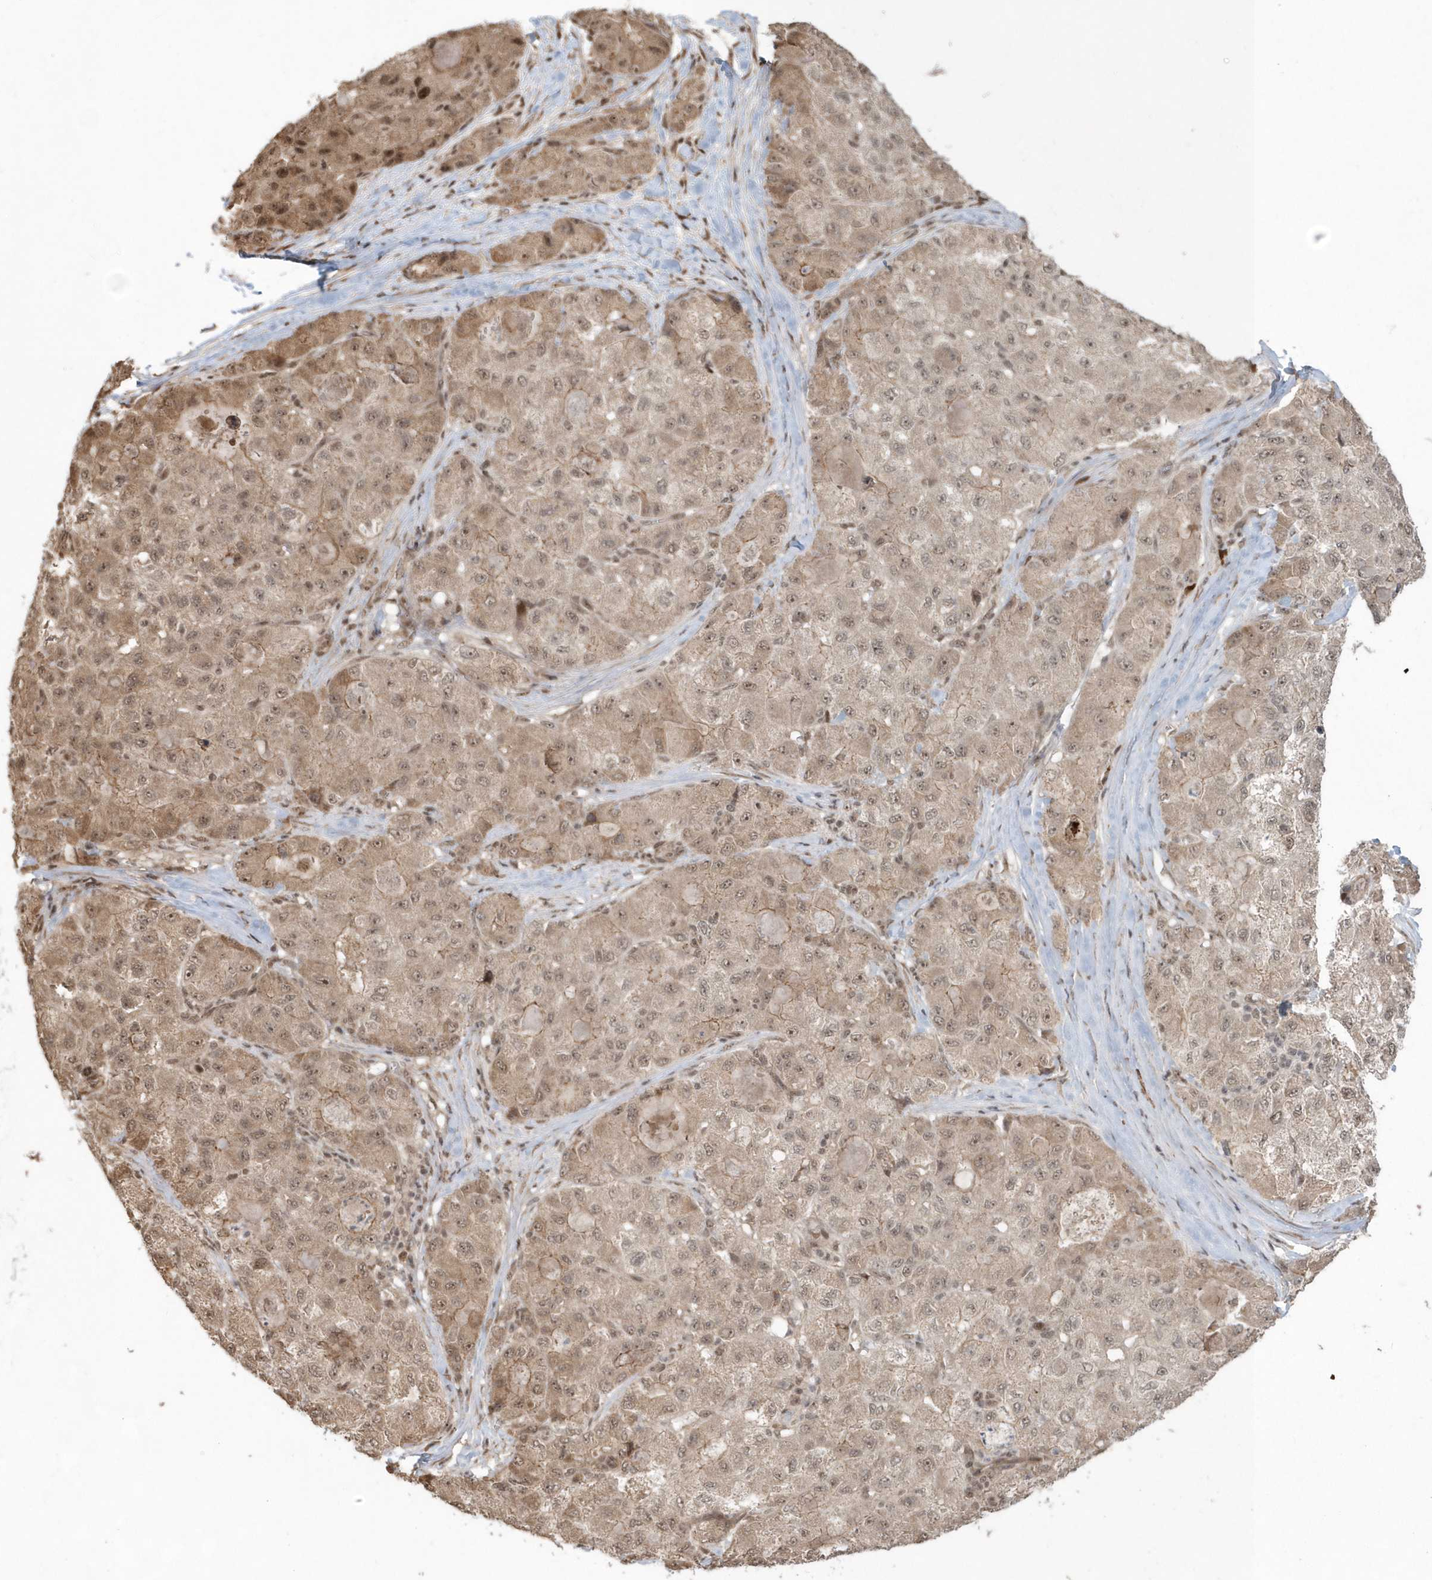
{"staining": {"intensity": "weak", "quantity": ">75%", "location": "cytoplasmic/membranous,nuclear"}, "tissue": "liver cancer", "cell_type": "Tumor cells", "image_type": "cancer", "snomed": [{"axis": "morphology", "description": "Carcinoma, Hepatocellular, NOS"}, {"axis": "topography", "description": "Liver"}], "caption": "Weak cytoplasmic/membranous and nuclear staining for a protein is identified in about >75% of tumor cells of liver cancer using immunohistochemistry (IHC).", "gene": "EPB41L4A", "patient": {"sex": "male", "age": 80}}